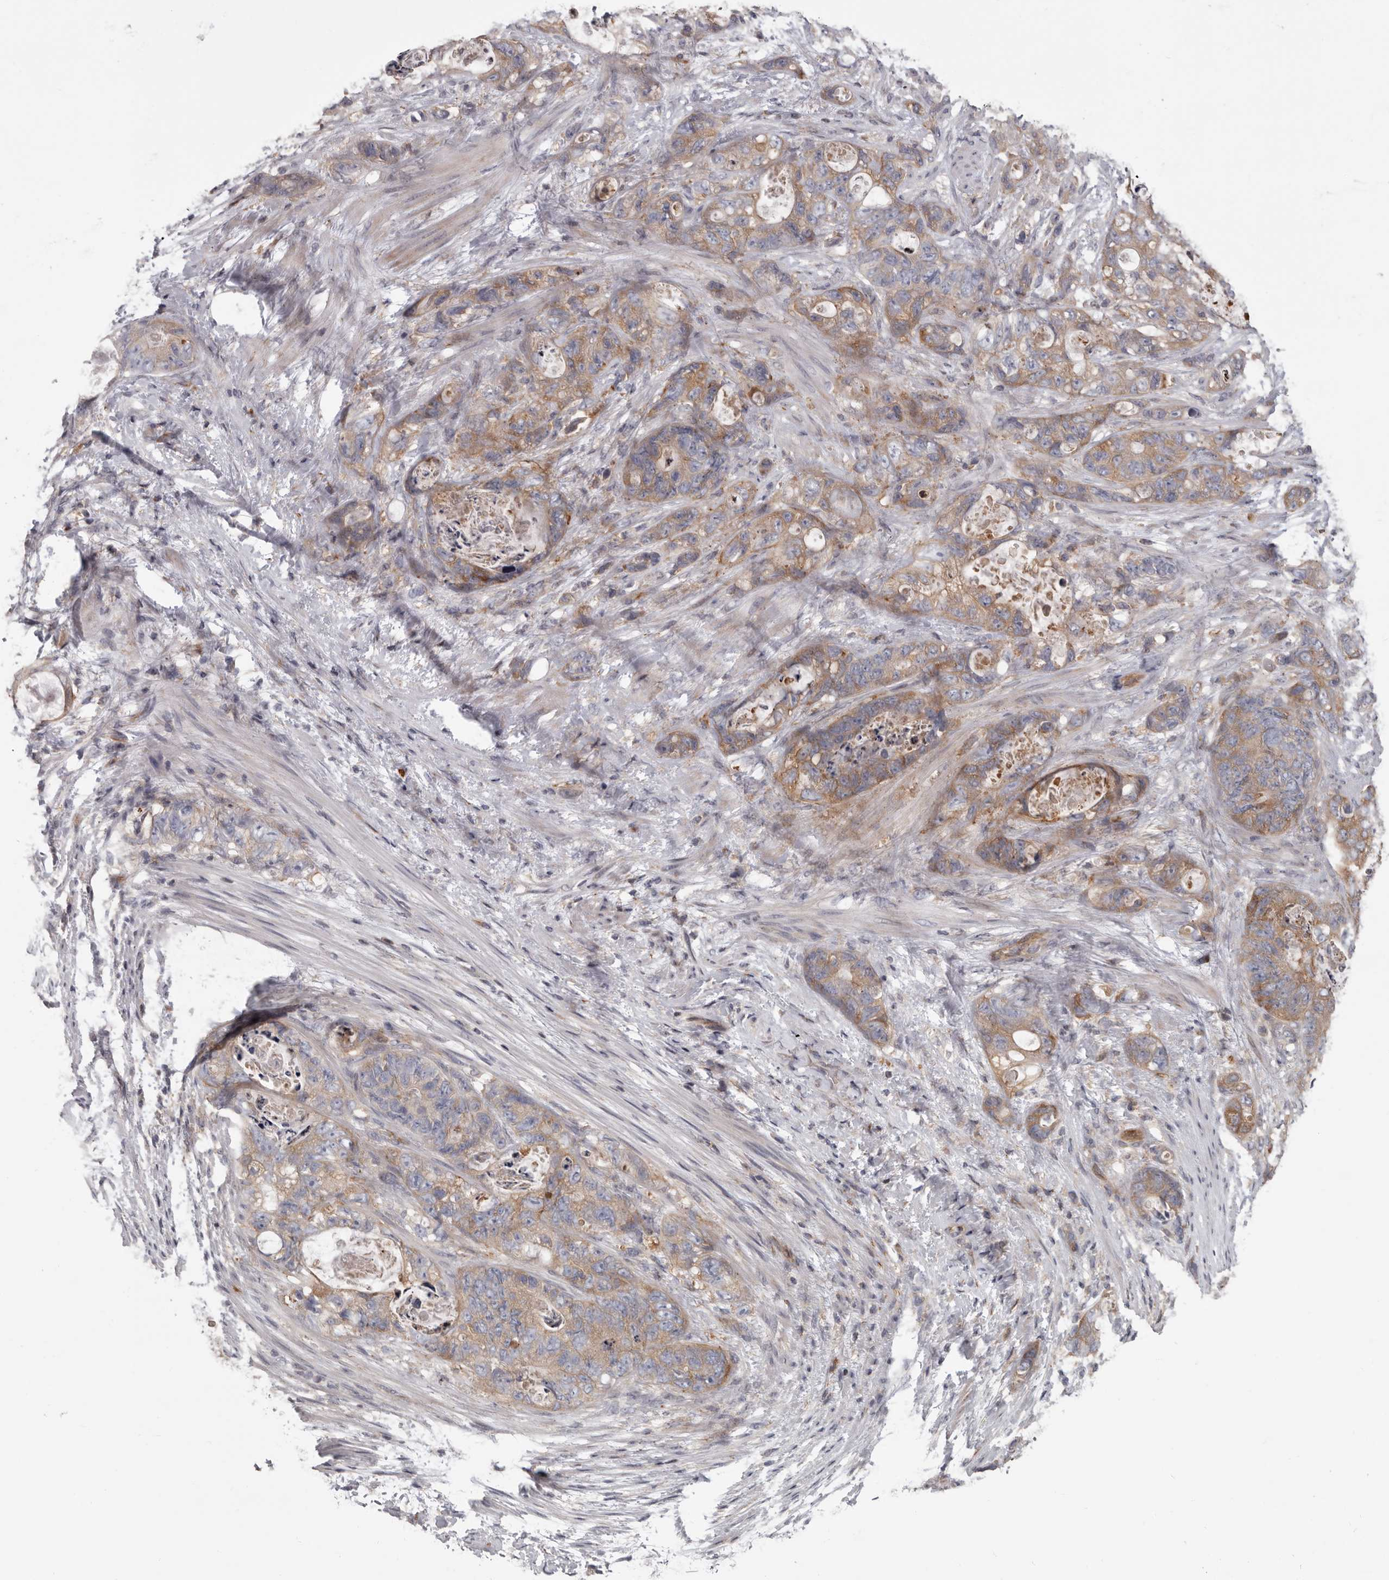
{"staining": {"intensity": "weak", "quantity": ">75%", "location": "cytoplasmic/membranous"}, "tissue": "stomach cancer", "cell_type": "Tumor cells", "image_type": "cancer", "snomed": [{"axis": "morphology", "description": "Normal tissue, NOS"}, {"axis": "morphology", "description": "Adenocarcinoma, NOS"}, {"axis": "topography", "description": "Stomach"}], "caption": "Stomach cancer was stained to show a protein in brown. There is low levels of weak cytoplasmic/membranous positivity in about >75% of tumor cells.", "gene": "FGFR4", "patient": {"sex": "female", "age": 89}}